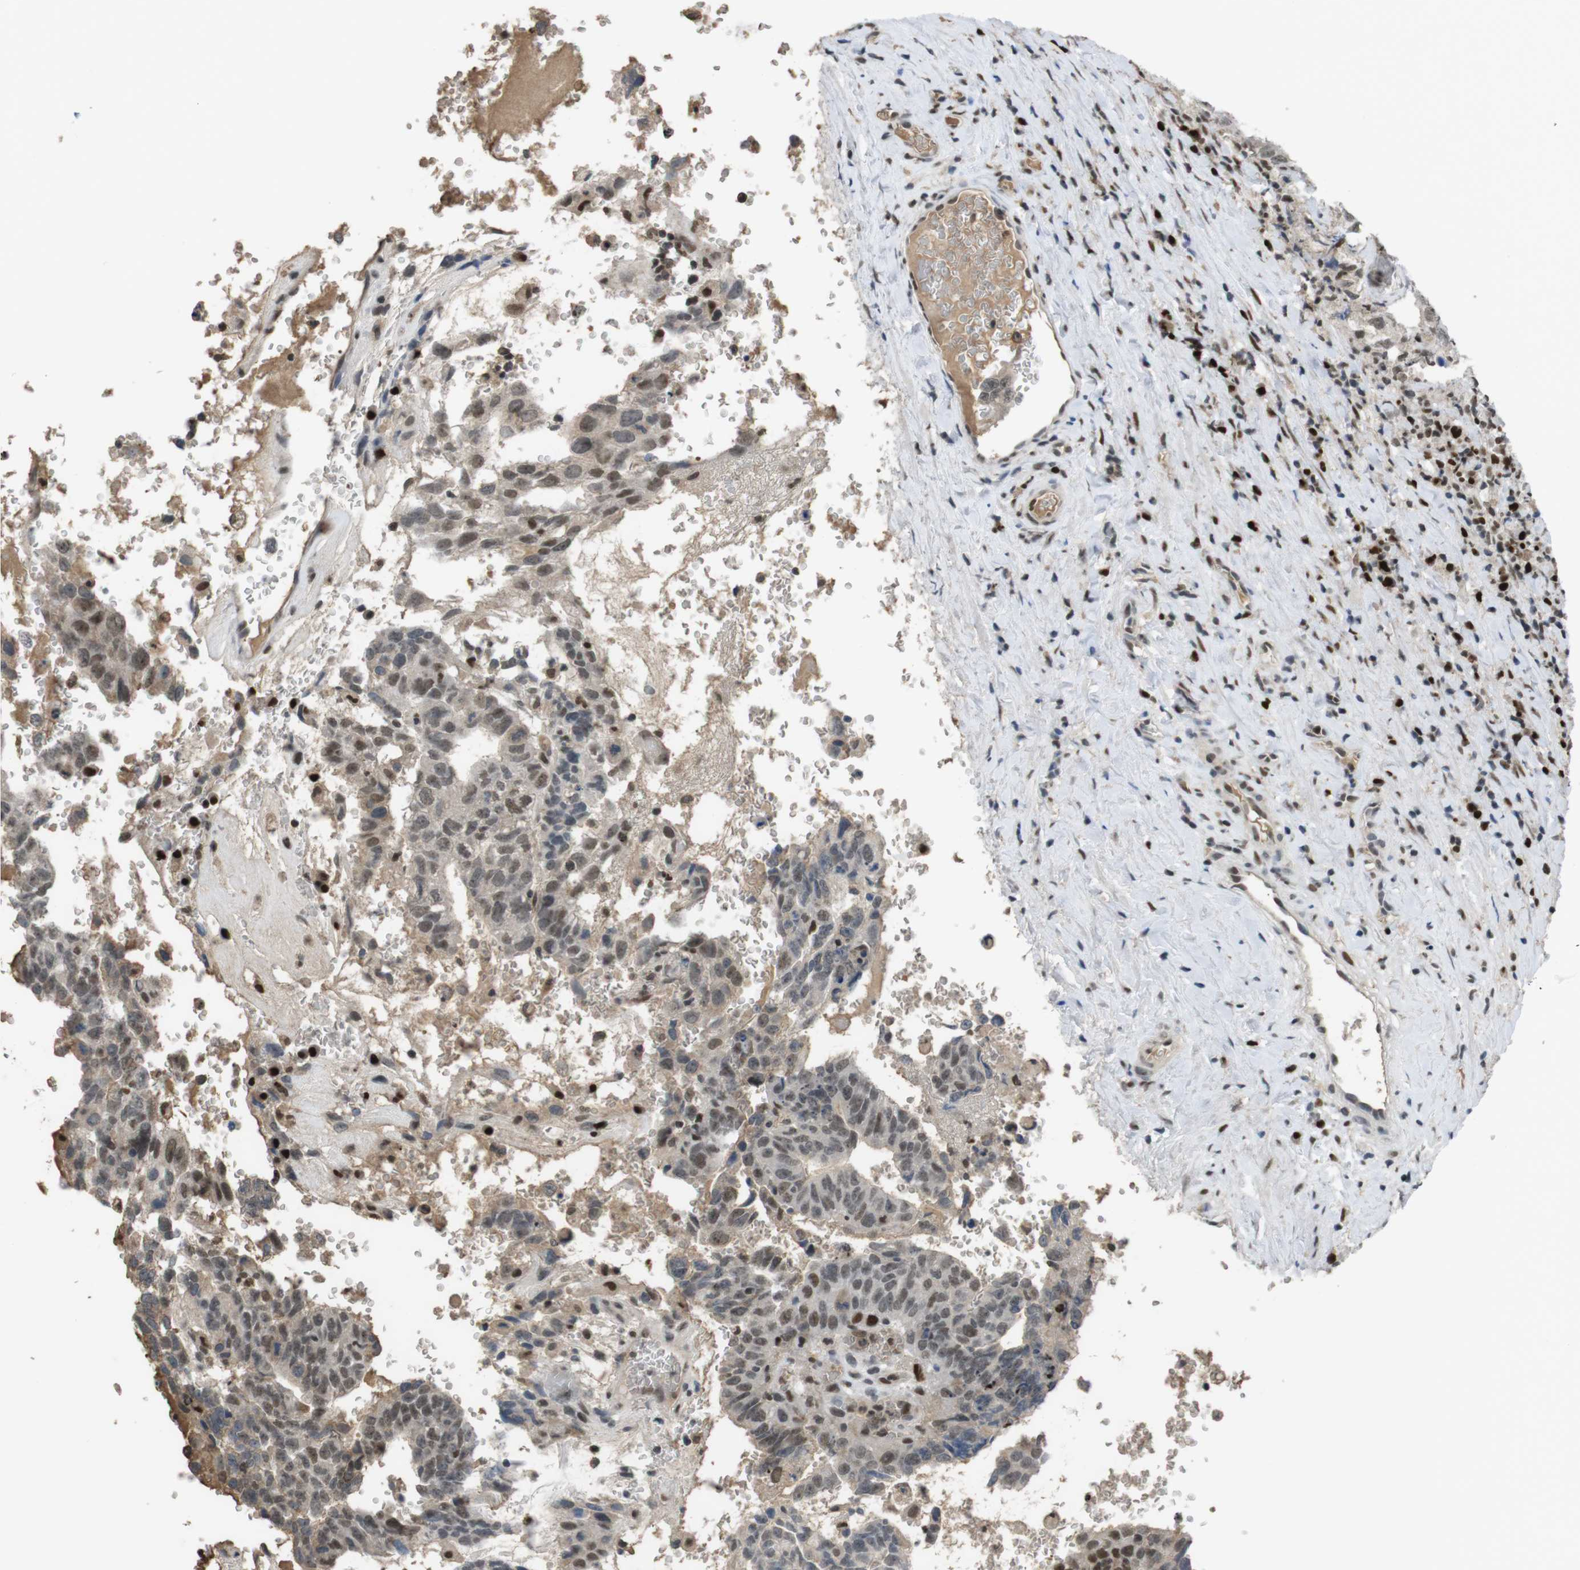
{"staining": {"intensity": "weak", "quantity": ">75%", "location": "nuclear"}, "tissue": "testis cancer", "cell_type": "Tumor cells", "image_type": "cancer", "snomed": [{"axis": "morphology", "description": "Seminoma, NOS"}, {"axis": "morphology", "description": "Carcinoma, Embryonal, NOS"}, {"axis": "topography", "description": "Testis"}], "caption": "The micrograph displays a brown stain indicating the presence of a protein in the nuclear of tumor cells in testis embryonal carcinoma. The staining was performed using DAB to visualize the protein expression in brown, while the nuclei were stained in blue with hematoxylin (Magnification: 20x).", "gene": "SUB1", "patient": {"sex": "male", "age": 52}}